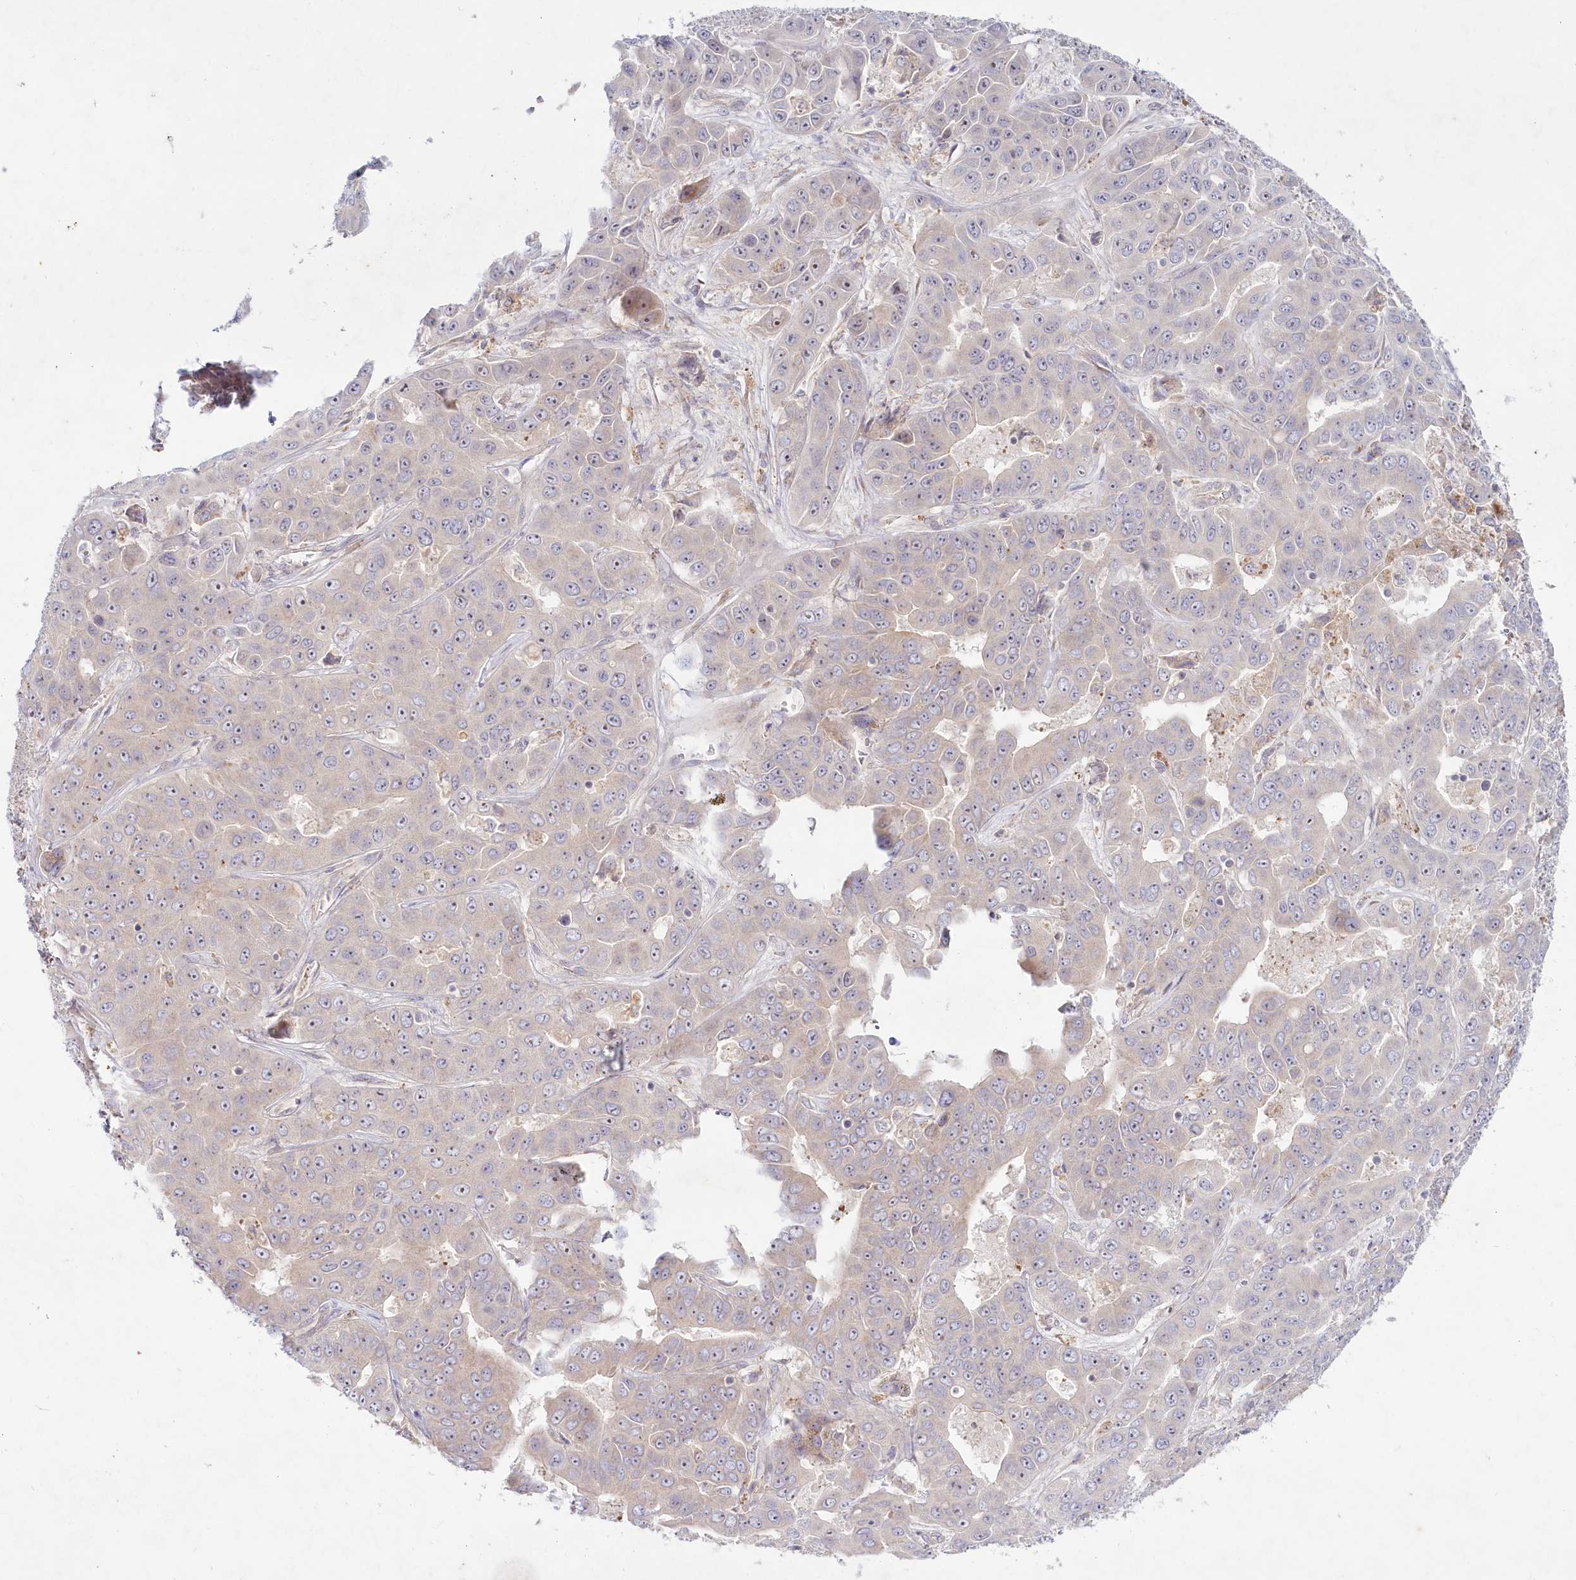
{"staining": {"intensity": "negative", "quantity": "none", "location": "none"}, "tissue": "liver cancer", "cell_type": "Tumor cells", "image_type": "cancer", "snomed": [{"axis": "morphology", "description": "Cholangiocarcinoma"}, {"axis": "topography", "description": "Liver"}], "caption": "Tumor cells show no significant protein positivity in liver cholangiocarcinoma. (Stains: DAB immunohistochemistry (IHC) with hematoxylin counter stain, Microscopy: brightfield microscopy at high magnification).", "gene": "TNIP1", "patient": {"sex": "female", "age": 52}}